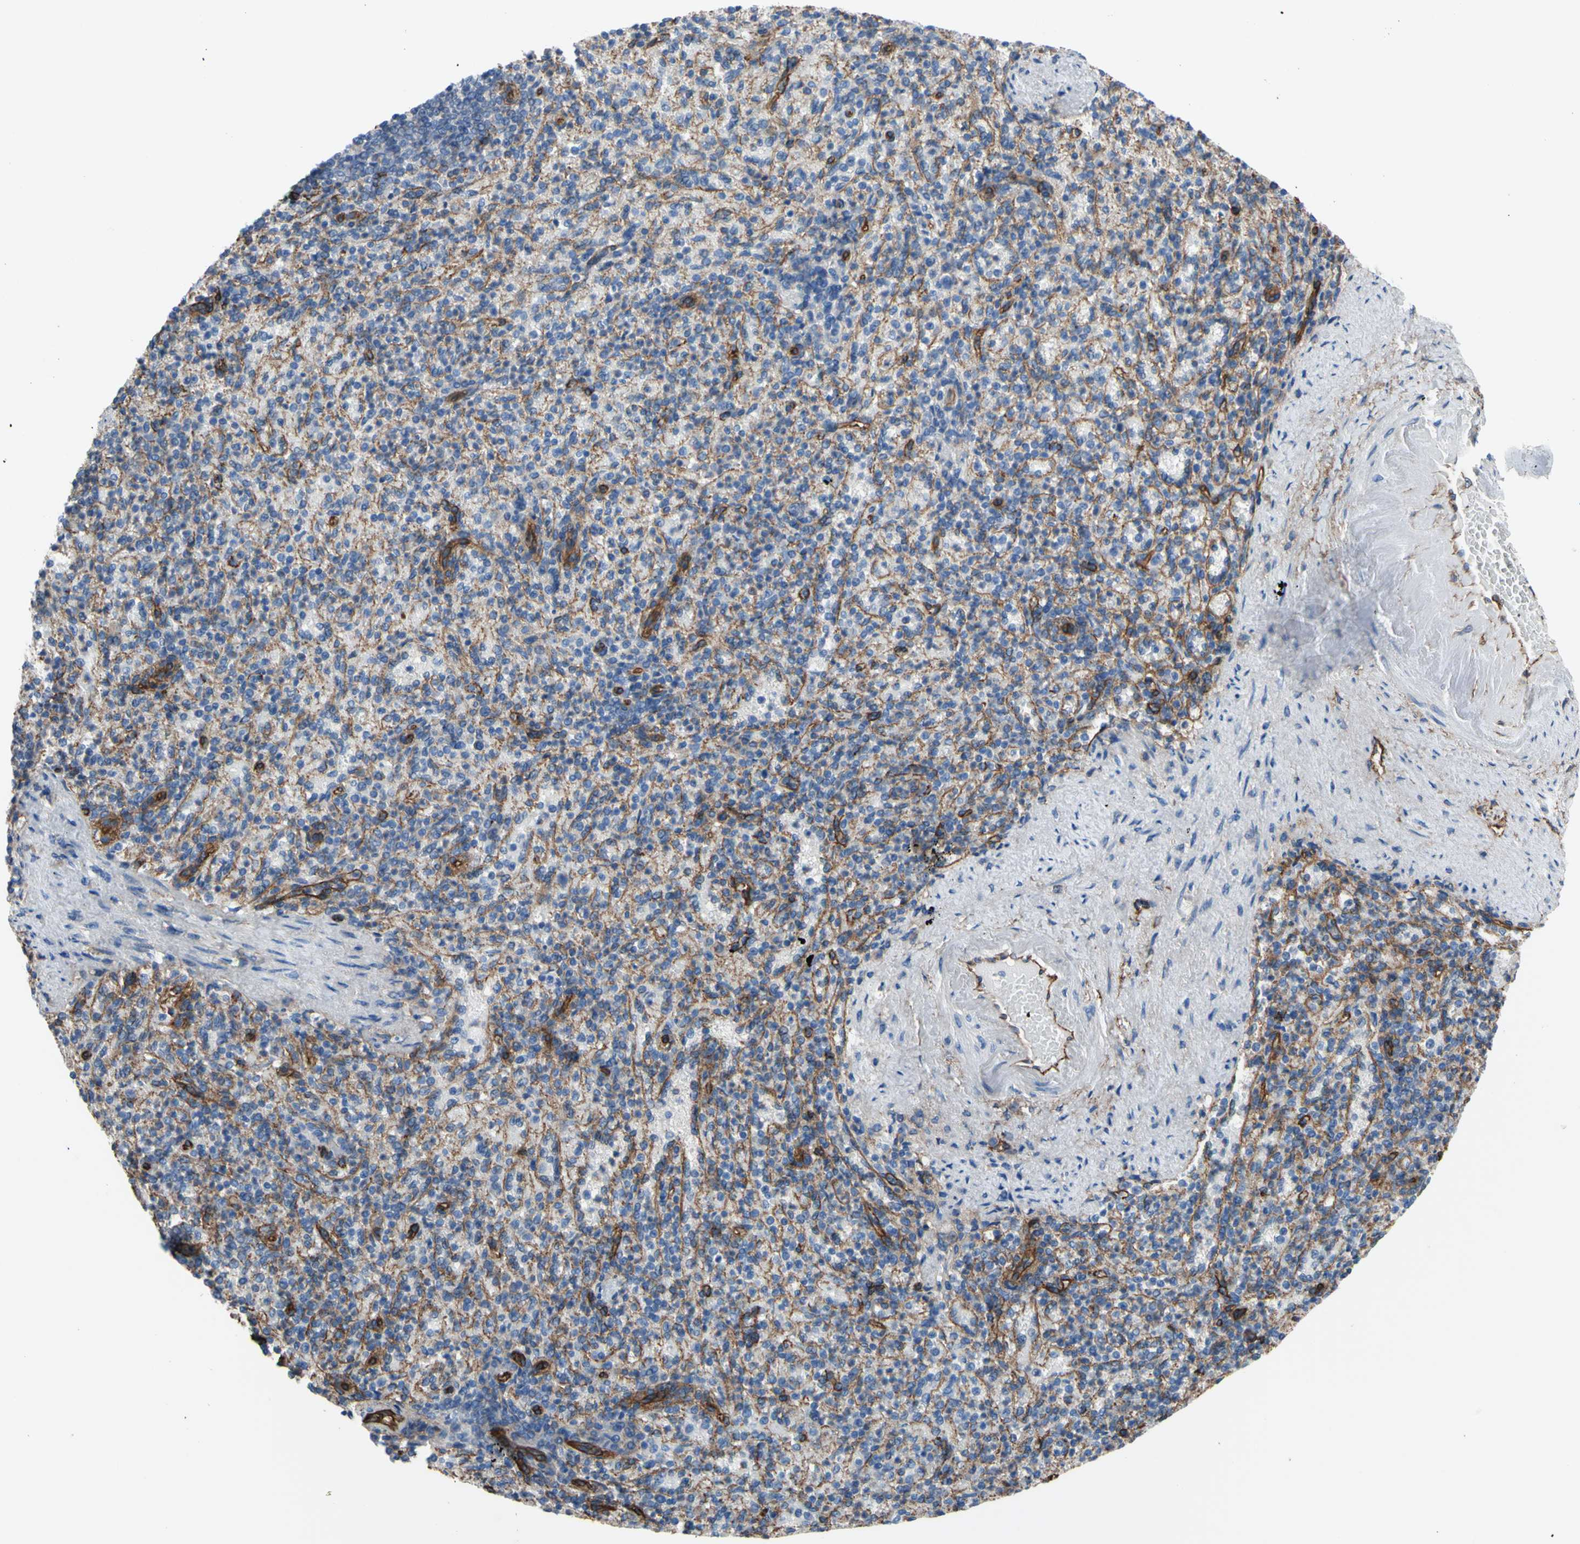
{"staining": {"intensity": "moderate", "quantity": ">75%", "location": "cytoplasmic/membranous"}, "tissue": "spleen", "cell_type": "Cells in red pulp", "image_type": "normal", "snomed": [{"axis": "morphology", "description": "Normal tissue, NOS"}, {"axis": "topography", "description": "Spleen"}], "caption": "Brown immunohistochemical staining in normal spleen shows moderate cytoplasmic/membranous staining in about >75% of cells in red pulp. (DAB (3,3'-diaminobenzidine) IHC with brightfield microscopy, high magnification).", "gene": "TPBG", "patient": {"sex": "female", "age": 74}}